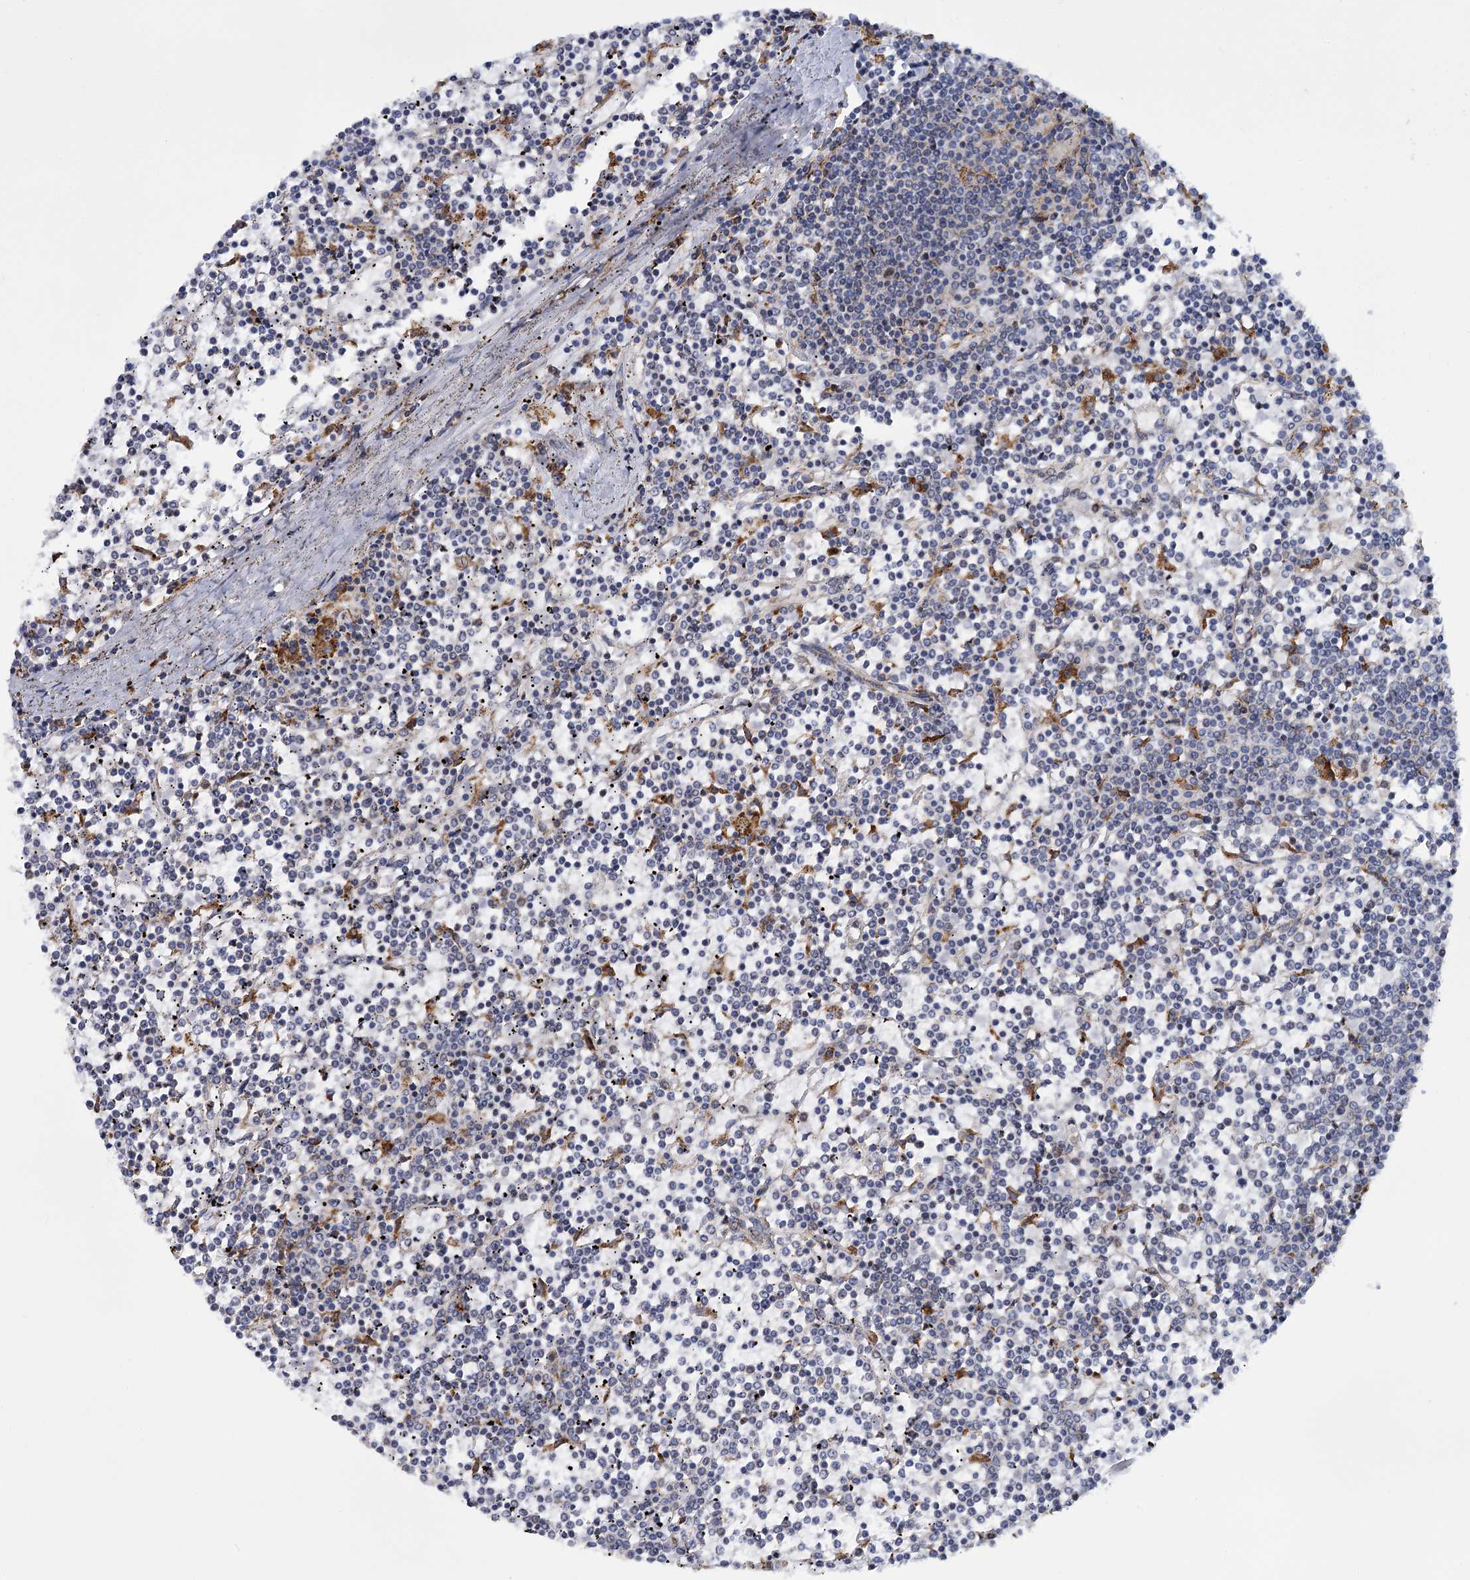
{"staining": {"intensity": "negative", "quantity": "none", "location": "none"}, "tissue": "lymphoma", "cell_type": "Tumor cells", "image_type": "cancer", "snomed": [{"axis": "morphology", "description": "Malignant lymphoma, non-Hodgkin's type, Low grade"}, {"axis": "topography", "description": "Spleen"}], "caption": "Immunohistochemical staining of human lymphoma displays no significant expression in tumor cells.", "gene": "MBLAC2", "patient": {"sex": "female", "age": 19}}